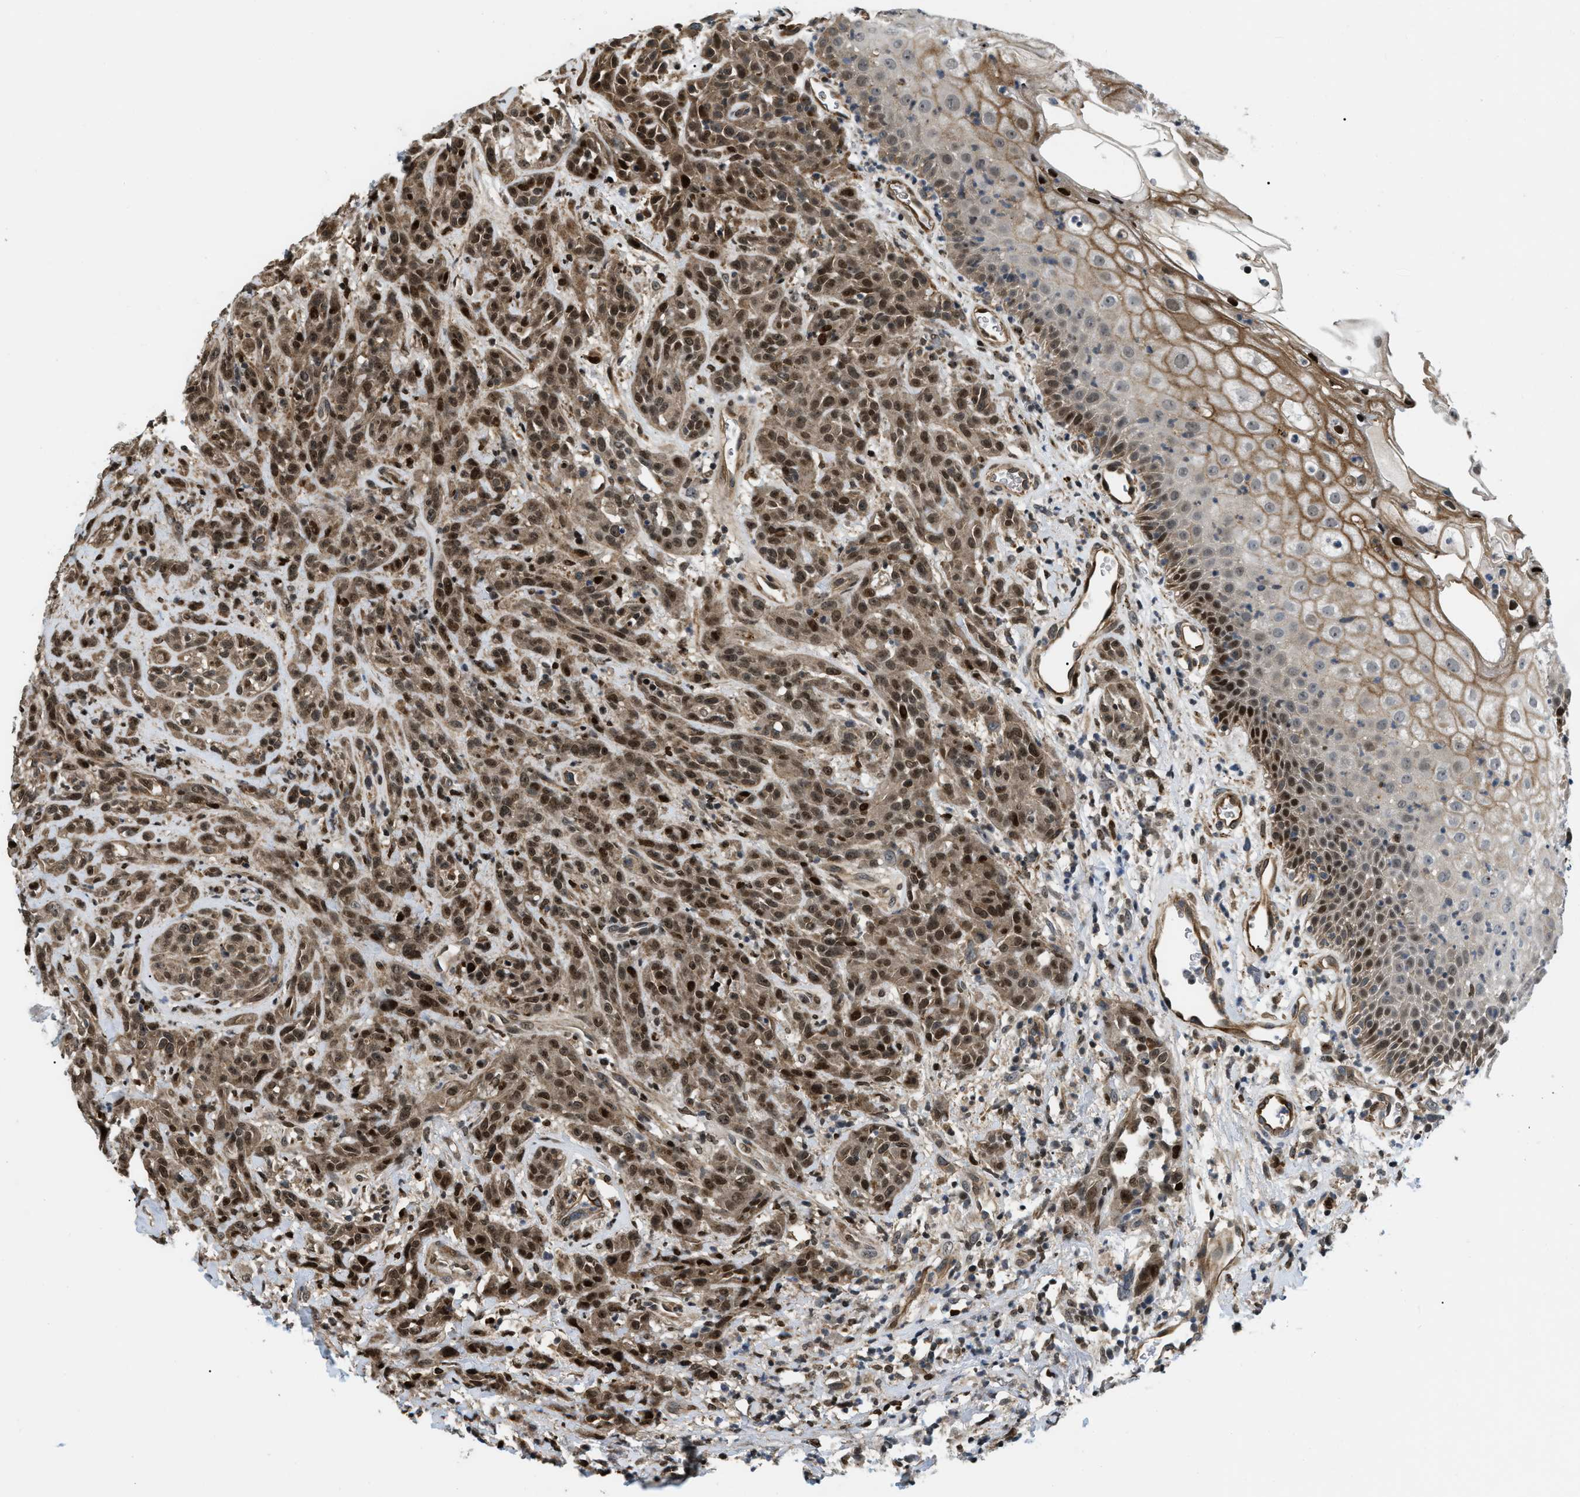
{"staining": {"intensity": "strong", "quantity": ">75%", "location": "cytoplasmic/membranous,nuclear"}, "tissue": "head and neck cancer", "cell_type": "Tumor cells", "image_type": "cancer", "snomed": [{"axis": "morphology", "description": "Normal tissue, NOS"}, {"axis": "morphology", "description": "Squamous cell carcinoma, NOS"}, {"axis": "topography", "description": "Cartilage tissue"}, {"axis": "topography", "description": "Head-Neck"}], "caption": "This image reveals immunohistochemistry (IHC) staining of squamous cell carcinoma (head and neck), with high strong cytoplasmic/membranous and nuclear staining in about >75% of tumor cells.", "gene": "LTA4H", "patient": {"sex": "male", "age": 62}}